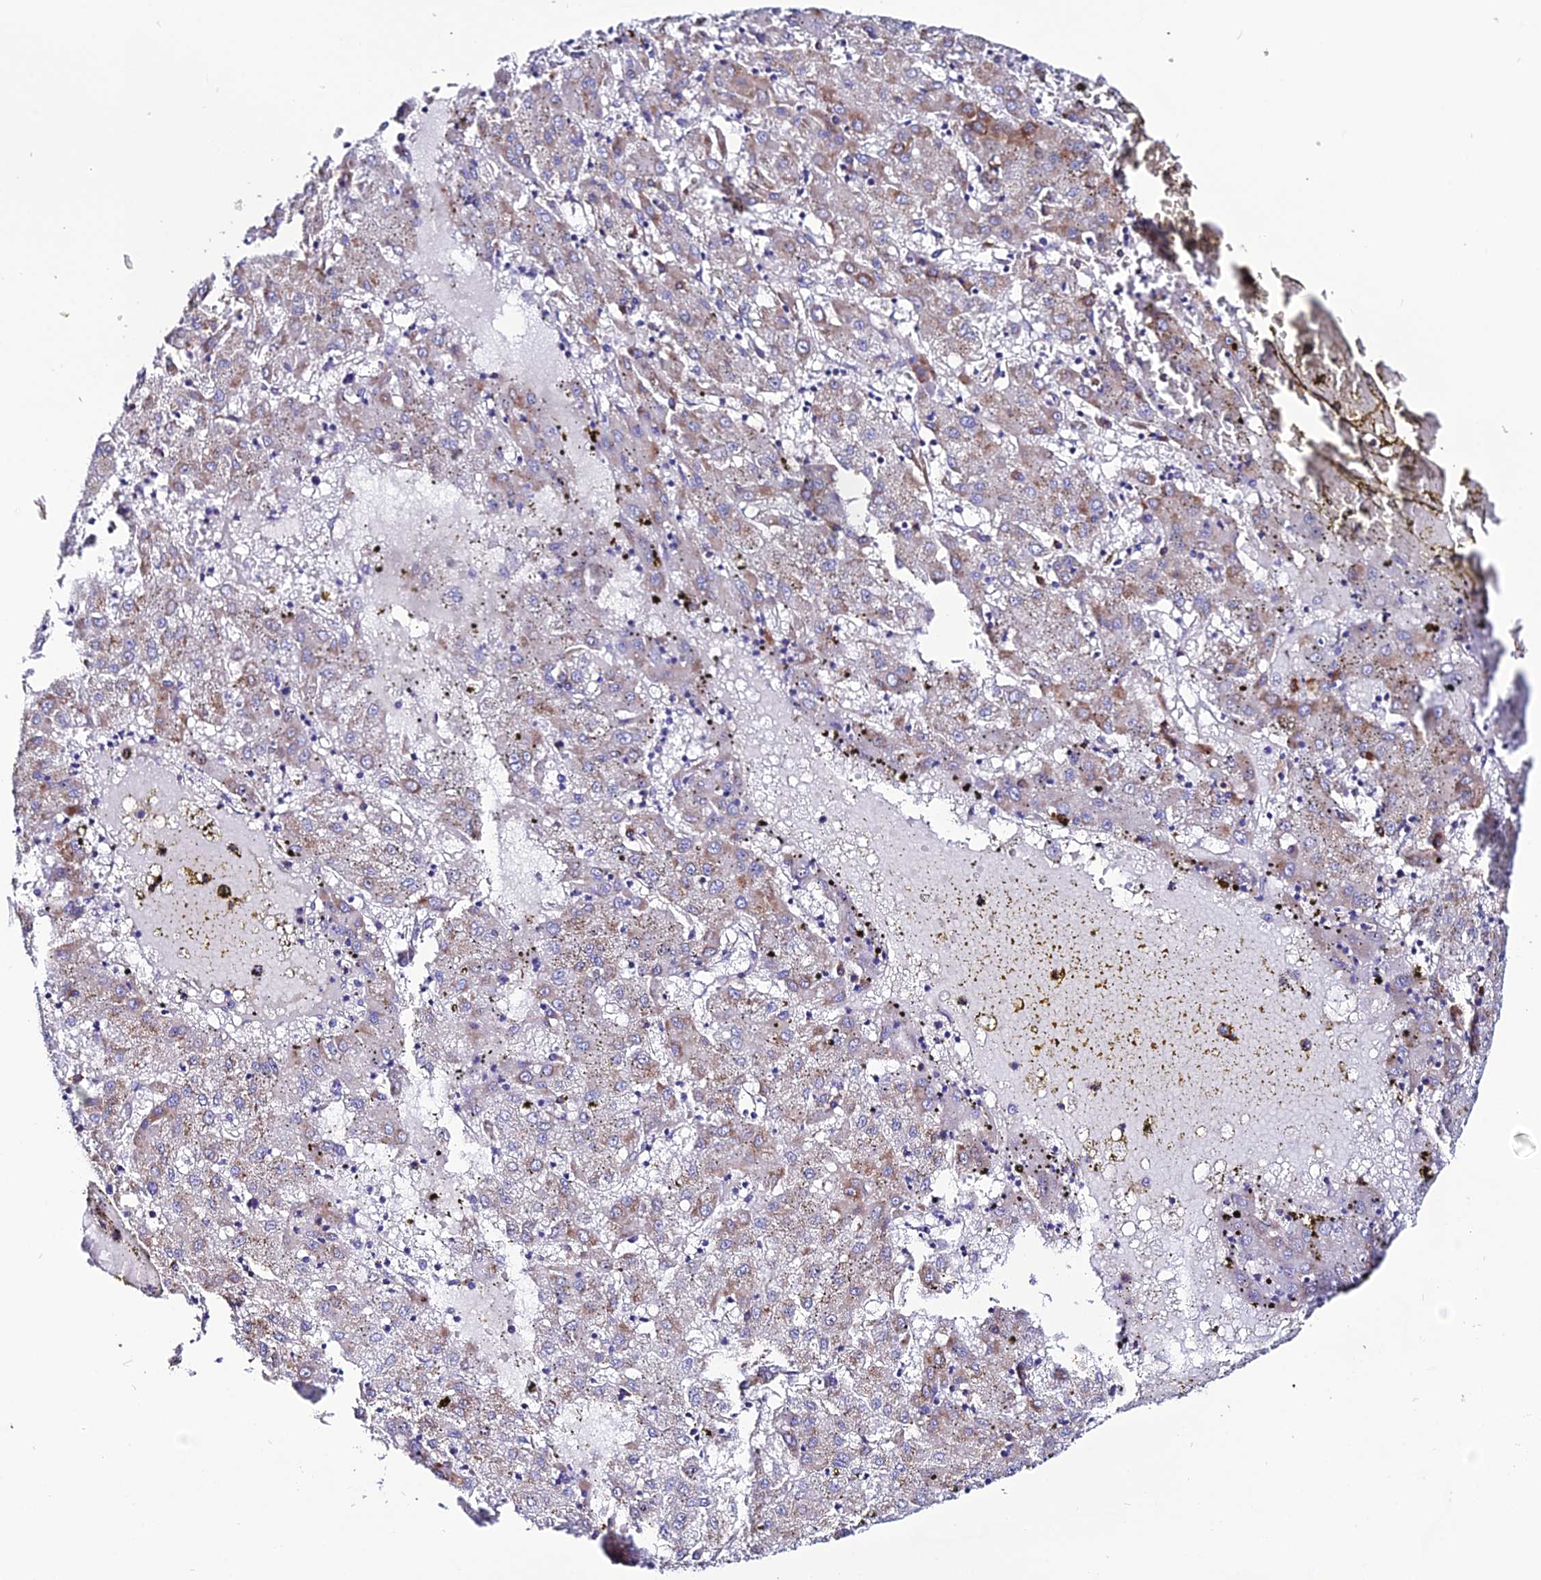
{"staining": {"intensity": "moderate", "quantity": "<25%", "location": "cytoplasmic/membranous"}, "tissue": "liver cancer", "cell_type": "Tumor cells", "image_type": "cancer", "snomed": [{"axis": "morphology", "description": "Carcinoma, Hepatocellular, NOS"}, {"axis": "topography", "description": "Liver"}], "caption": "Liver cancer stained with DAB (3,3'-diaminobenzidine) immunohistochemistry (IHC) exhibits low levels of moderate cytoplasmic/membranous expression in approximately <25% of tumor cells.", "gene": "EEF1G", "patient": {"sex": "male", "age": 72}}